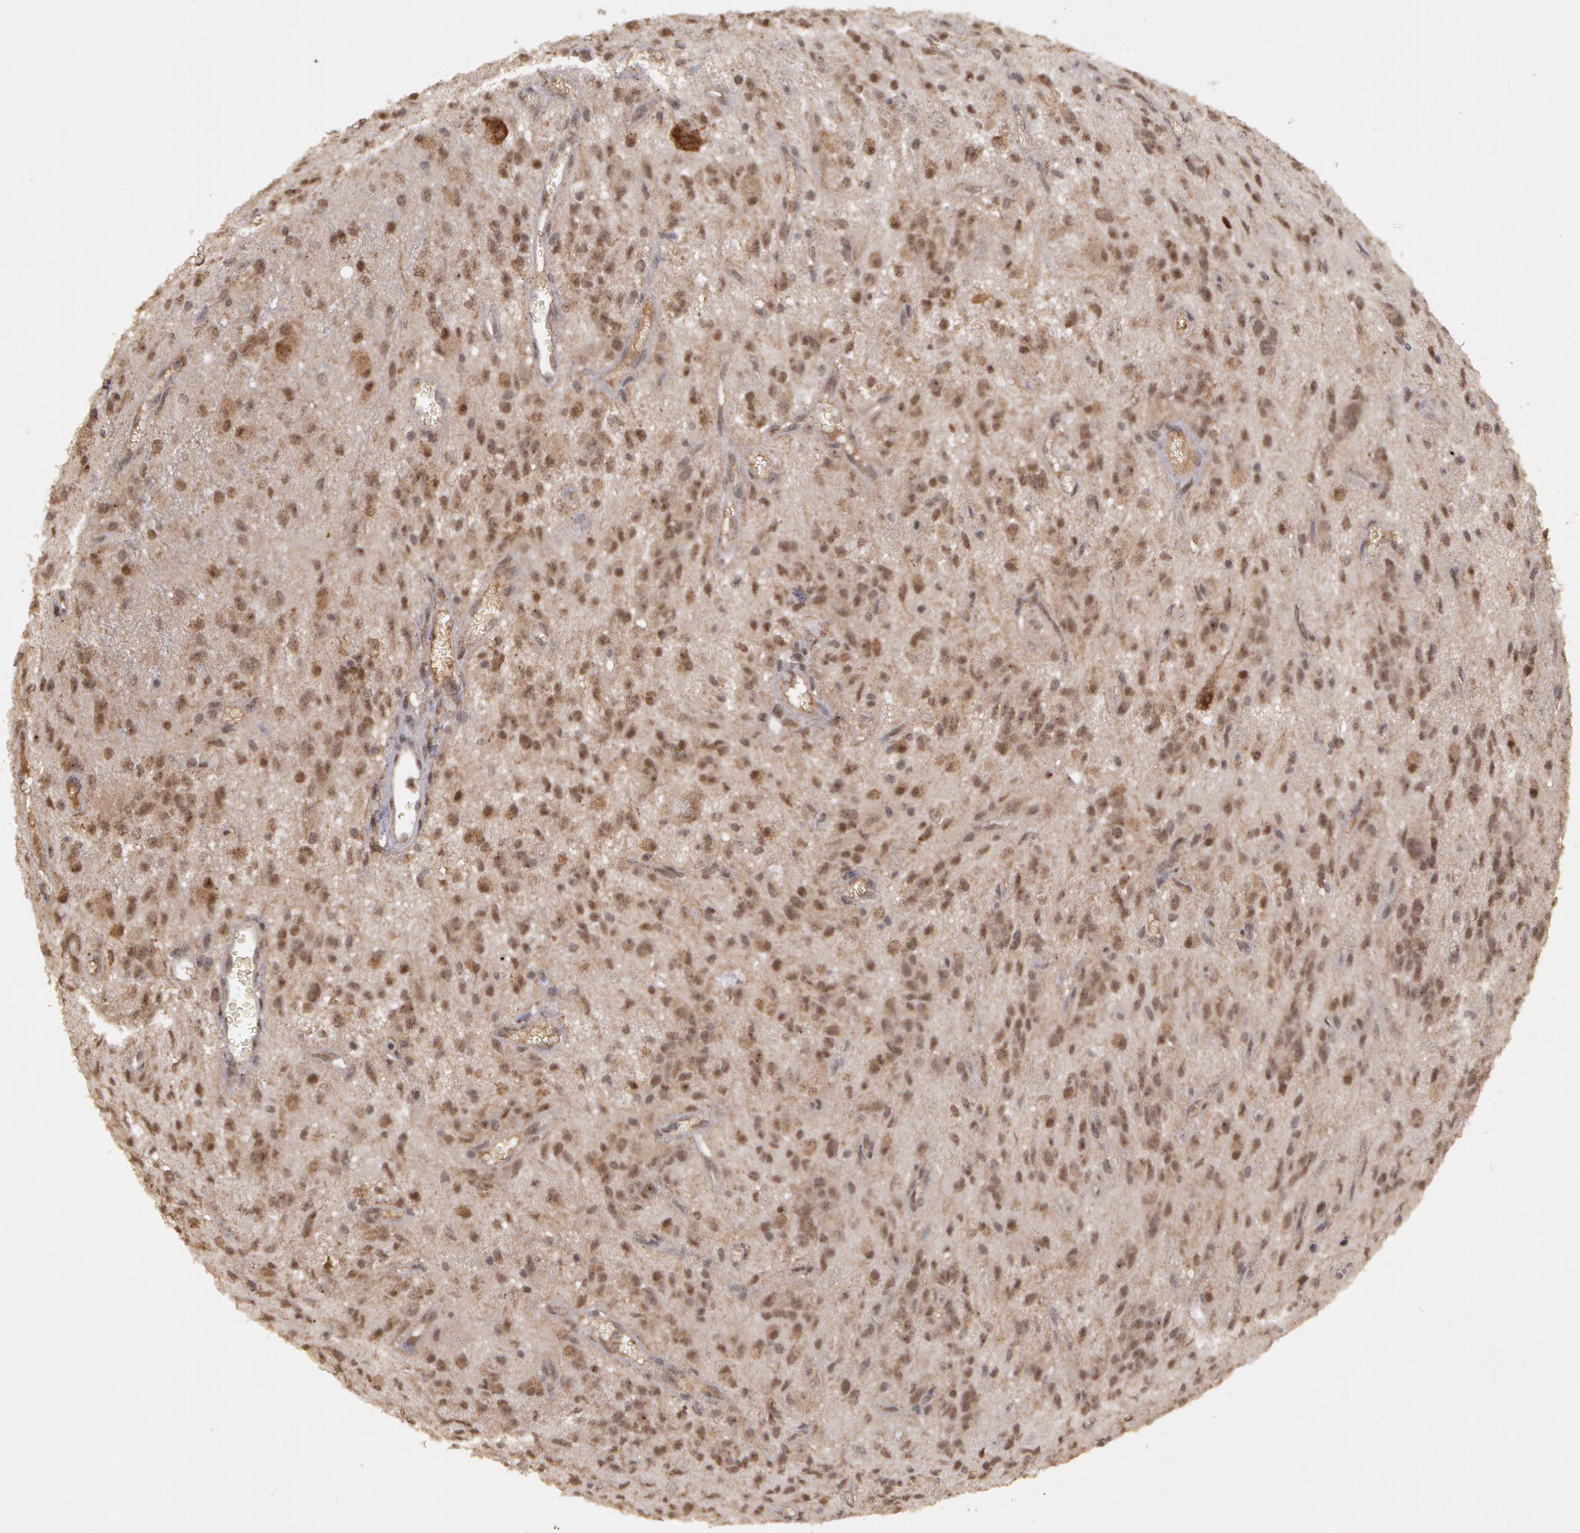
{"staining": {"intensity": "moderate", "quantity": "25%-75%", "location": "cytoplasmic/membranous,nuclear"}, "tissue": "glioma", "cell_type": "Tumor cells", "image_type": "cancer", "snomed": [{"axis": "morphology", "description": "Glioma, malignant, Low grade"}, {"axis": "topography", "description": "Brain"}], "caption": "Protein expression analysis of human low-grade glioma (malignant) reveals moderate cytoplasmic/membranous and nuclear staining in about 25%-75% of tumor cells. (DAB IHC with brightfield microscopy, high magnification).", "gene": "GLIS1", "patient": {"sex": "female", "age": 15}}